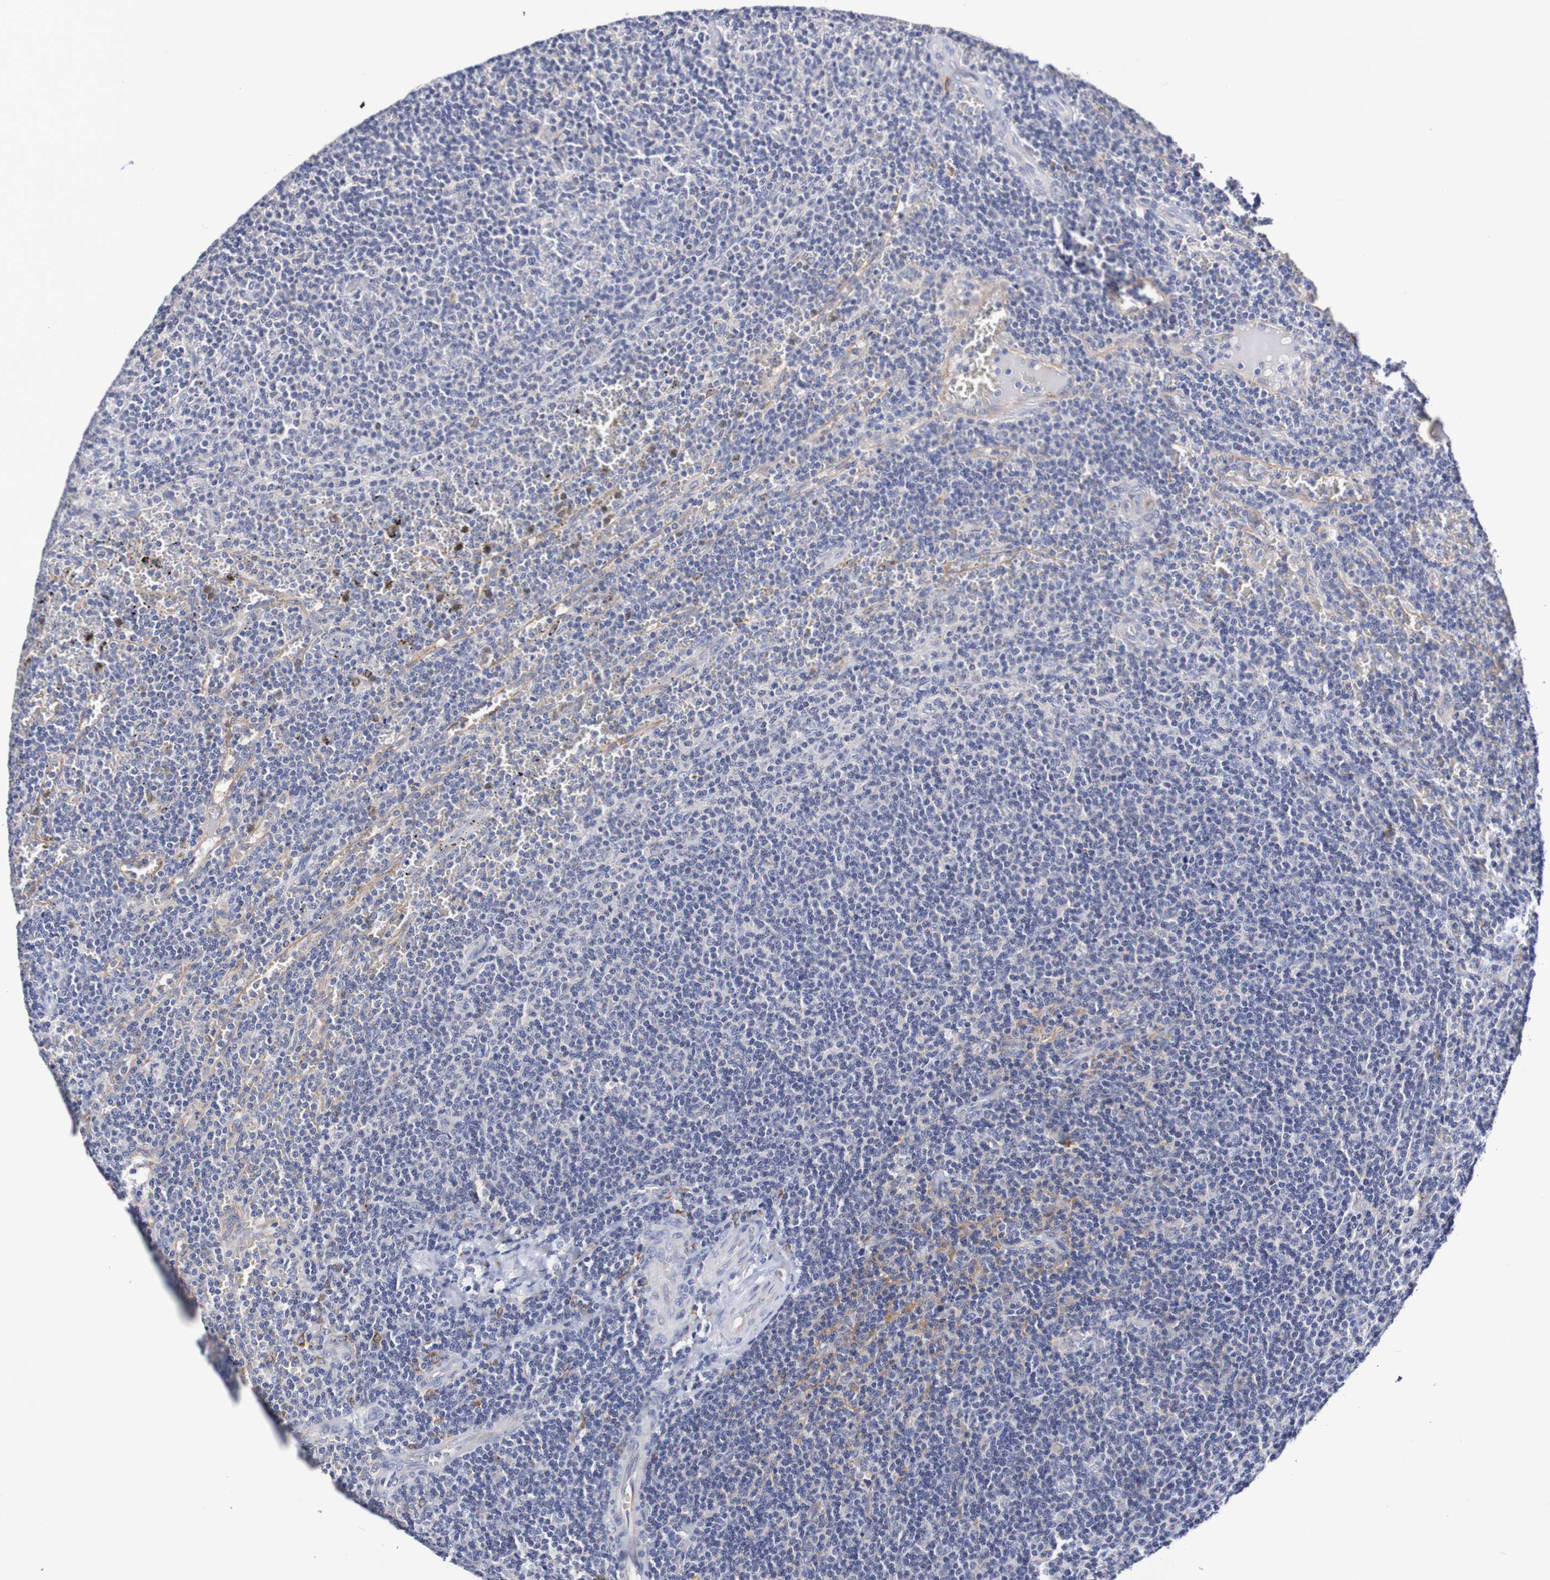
{"staining": {"intensity": "negative", "quantity": "none", "location": "none"}, "tissue": "lymphoma", "cell_type": "Tumor cells", "image_type": "cancer", "snomed": [{"axis": "morphology", "description": "Malignant lymphoma, non-Hodgkin's type, Low grade"}, {"axis": "topography", "description": "Spleen"}], "caption": "This is an IHC micrograph of human malignant lymphoma, non-Hodgkin's type (low-grade). There is no positivity in tumor cells.", "gene": "SEZ6", "patient": {"sex": "female", "age": 50}}